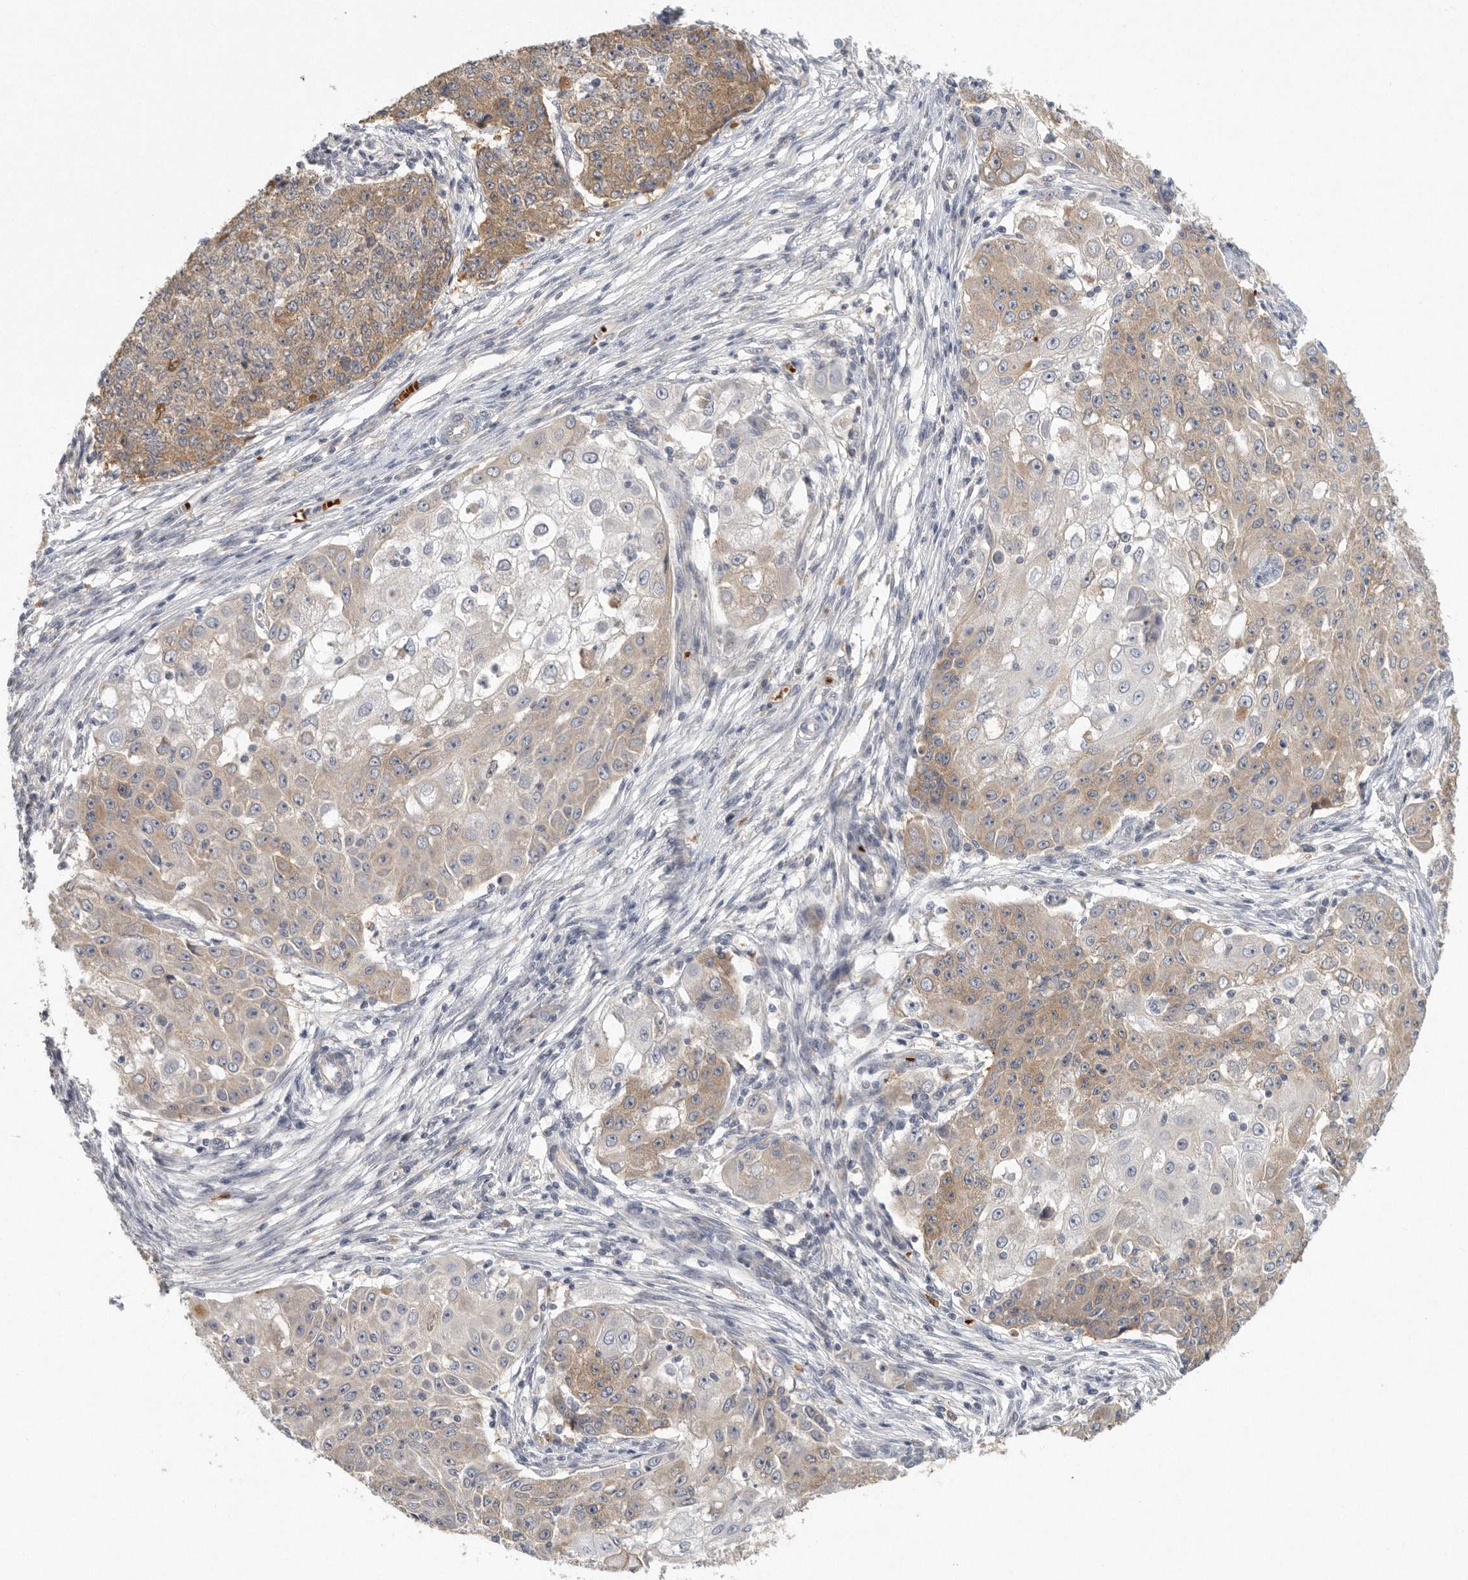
{"staining": {"intensity": "moderate", "quantity": "25%-75%", "location": "cytoplasmic/membranous"}, "tissue": "ovarian cancer", "cell_type": "Tumor cells", "image_type": "cancer", "snomed": [{"axis": "morphology", "description": "Carcinoma, endometroid"}, {"axis": "topography", "description": "Ovary"}], "caption": "Ovarian cancer was stained to show a protein in brown. There is medium levels of moderate cytoplasmic/membranous positivity in about 25%-75% of tumor cells.", "gene": "CFAP298", "patient": {"sex": "female", "age": 42}}